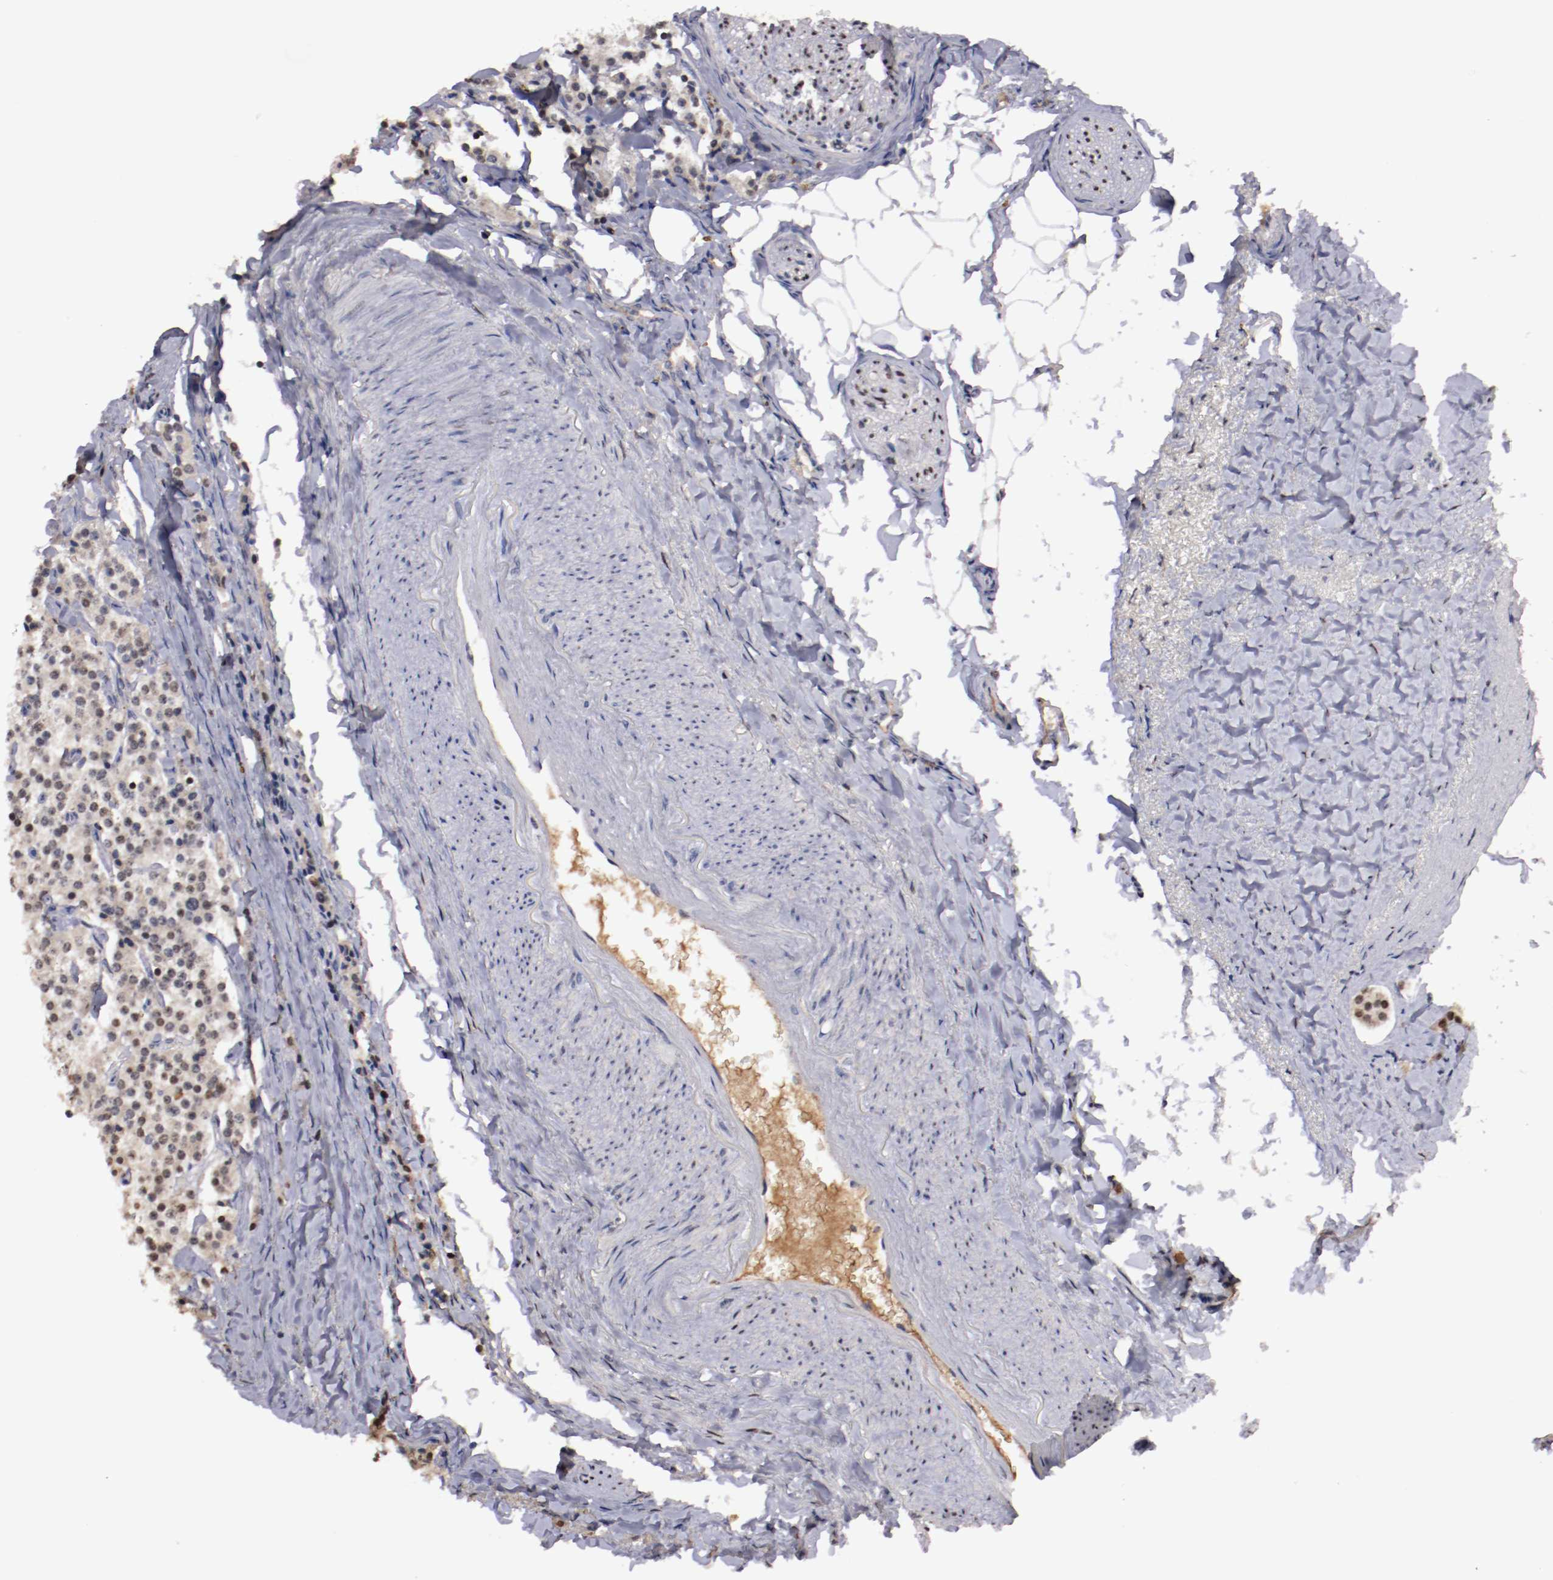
{"staining": {"intensity": "strong", "quantity": ">75%", "location": "nuclear"}, "tissue": "carcinoid", "cell_type": "Tumor cells", "image_type": "cancer", "snomed": [{"axis": "morphology", "description": "Carcinoid, malignant, NOS"}, {"axis": "topography", "description": "Colon"}], "caption": "An immunohistochemistry (IHC) photomicrograph of neoplastic tissue is shown. Protein staining in brown shows strong nuclear positivity in malignant carcinoid within tumor cells.", "gene": "FAM81A", "patient": {"sex": "female", "age": 61}}